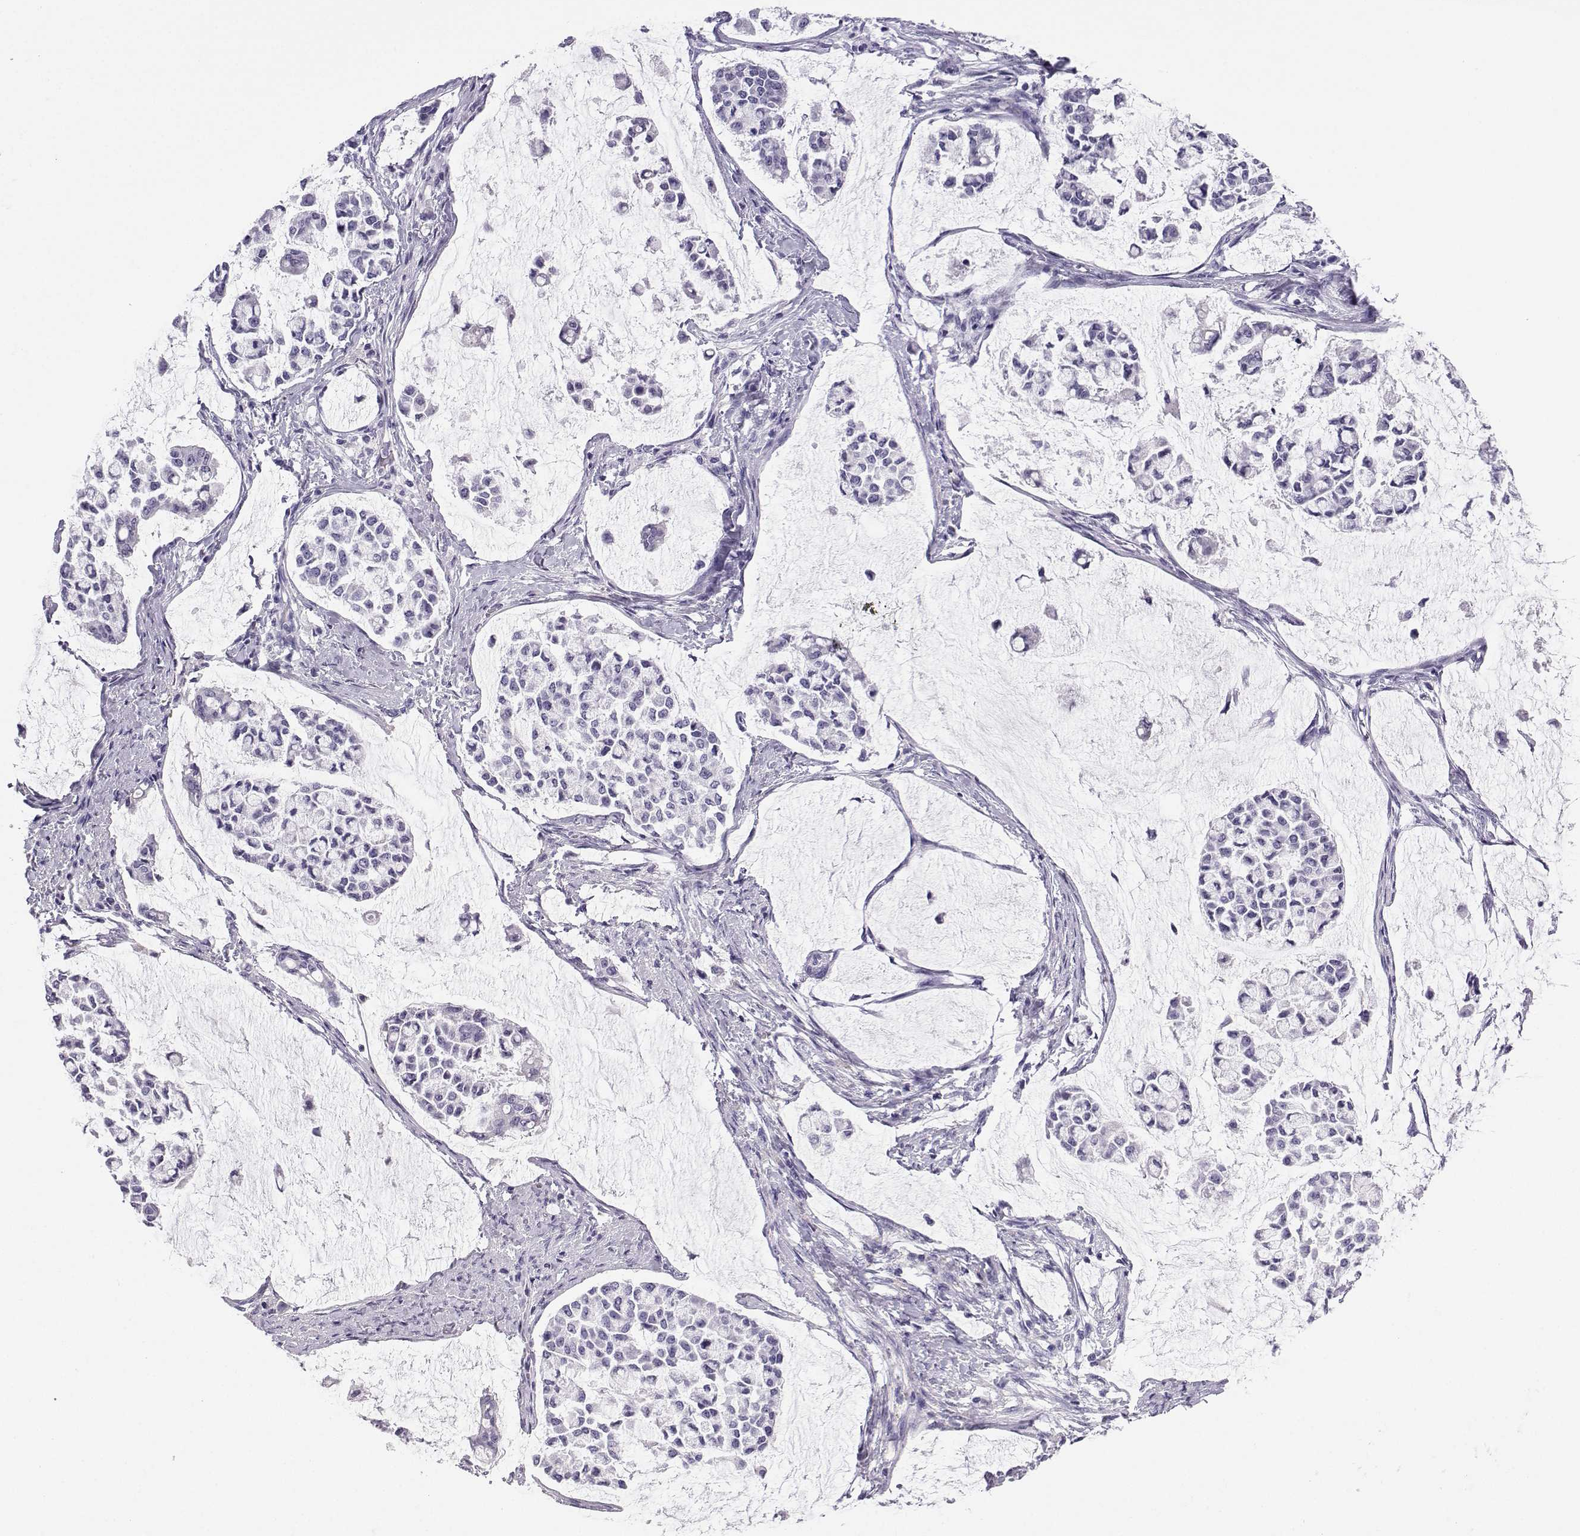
{"staining": {"intensity": "negative", "quantity": "none", "location": "none"}, "tissue": "stomach cancer", "cell_type": "Tumor cells", "image_type": "cancer", "snomed": [{"axis": "morphology", "description": "Adenocarcinoma, NOS"}, {"axis": "topography", "description": "Stomach"}], "caption": "Immunohistochemistry image of human stomach cancer (adenocarcinoma) stained for a protein (brown), which displays no staining in tumor cells. The staining is performed using DAB brown chromogen with nuclei counter-stained in using hematoxylin.", "gene": "NEFL", "patient": {"sex": "male", "age": 82}}